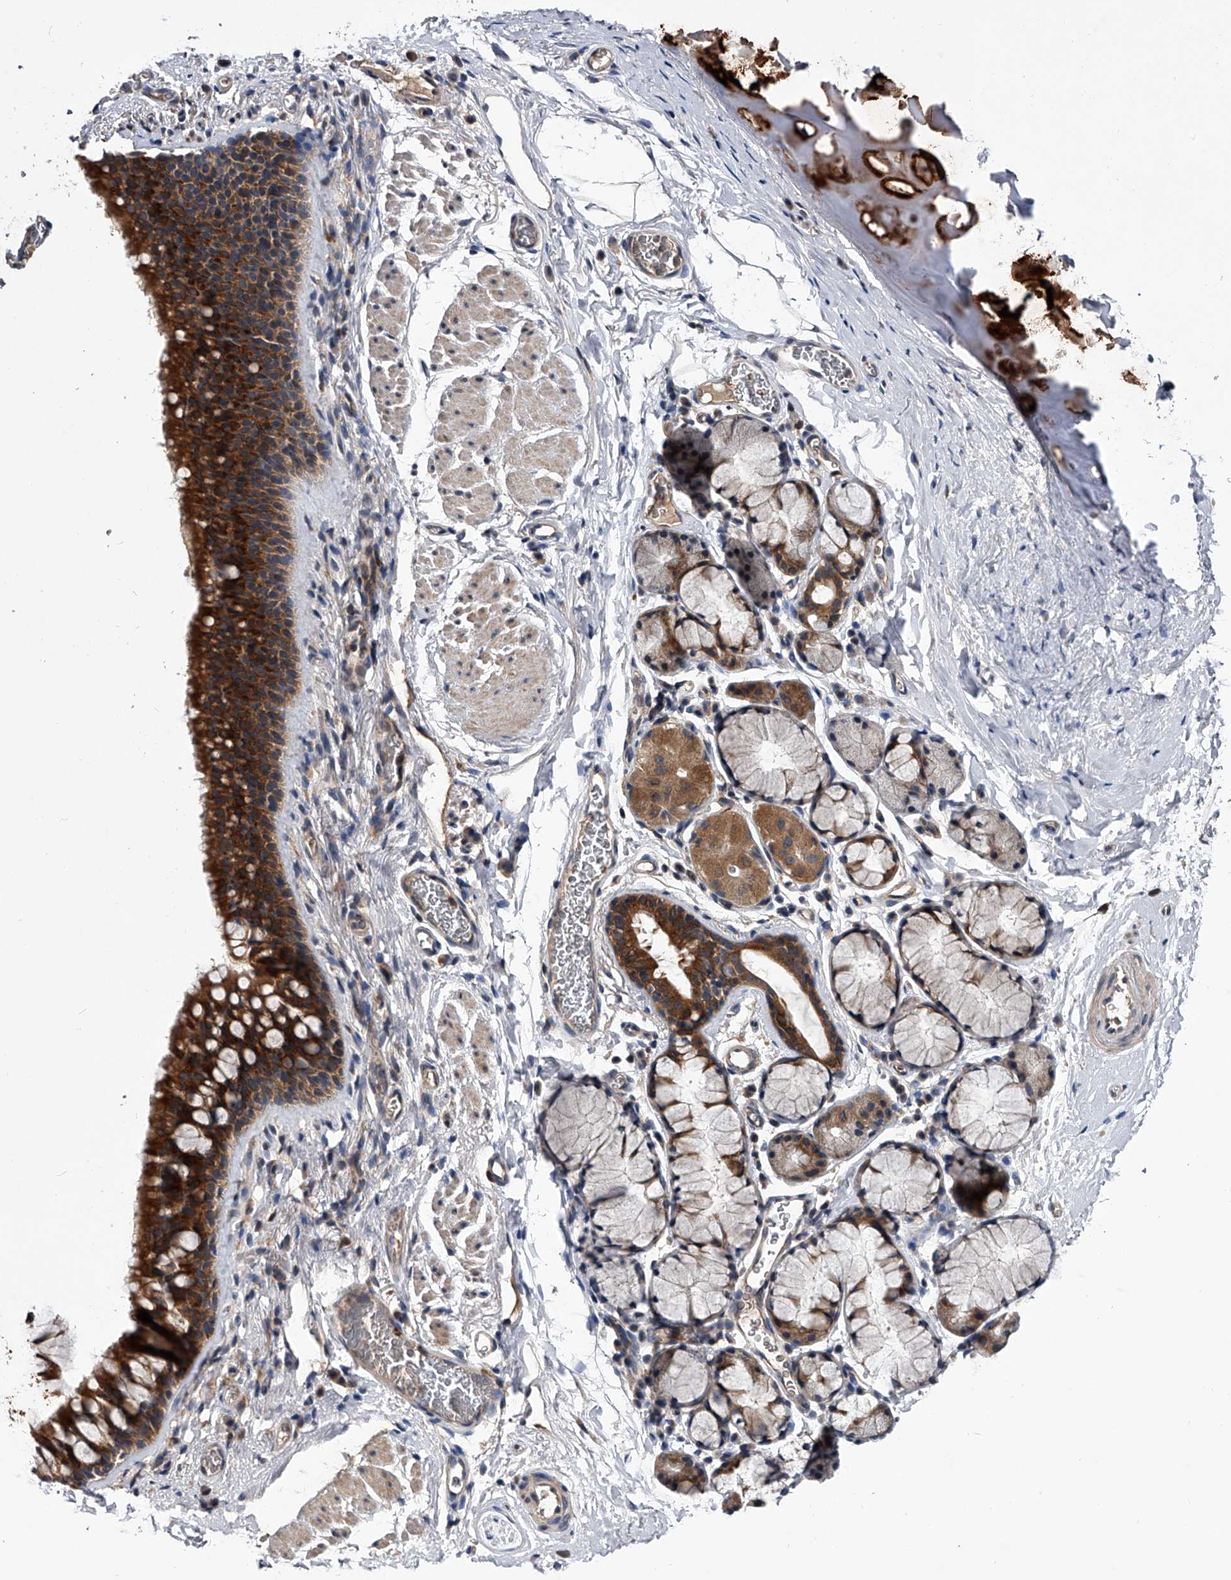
{"staining": {"intensity": "moderate", "quantity": "25%-75%", "location": "cytoplasmic/membranous"}, "tissue": "bronchus", "cell_type": "Respiratory epithelial cells", "image_type": "normal", "snomed": [{"axis": "morphology", "description": "Normal tissue, NOS"}, {"axis": "topography", "description": "Cartilage tissue"}, {"axis": "topography", "description": "Bronchus"}], "caption": "Protein expression analysis of benign bronchus reveals moderate cytoplasmic/membranous staining in approximately 25%-75% of respiratory epithelial cells. (Stains: DAB (3,3'-diaminobenzidine) in brown, nuclei in blue, Microscopy: brightfield microscopy at high magnification).", "gene": "ZNF30", "patient": {"sex": "female", "age": 53}}